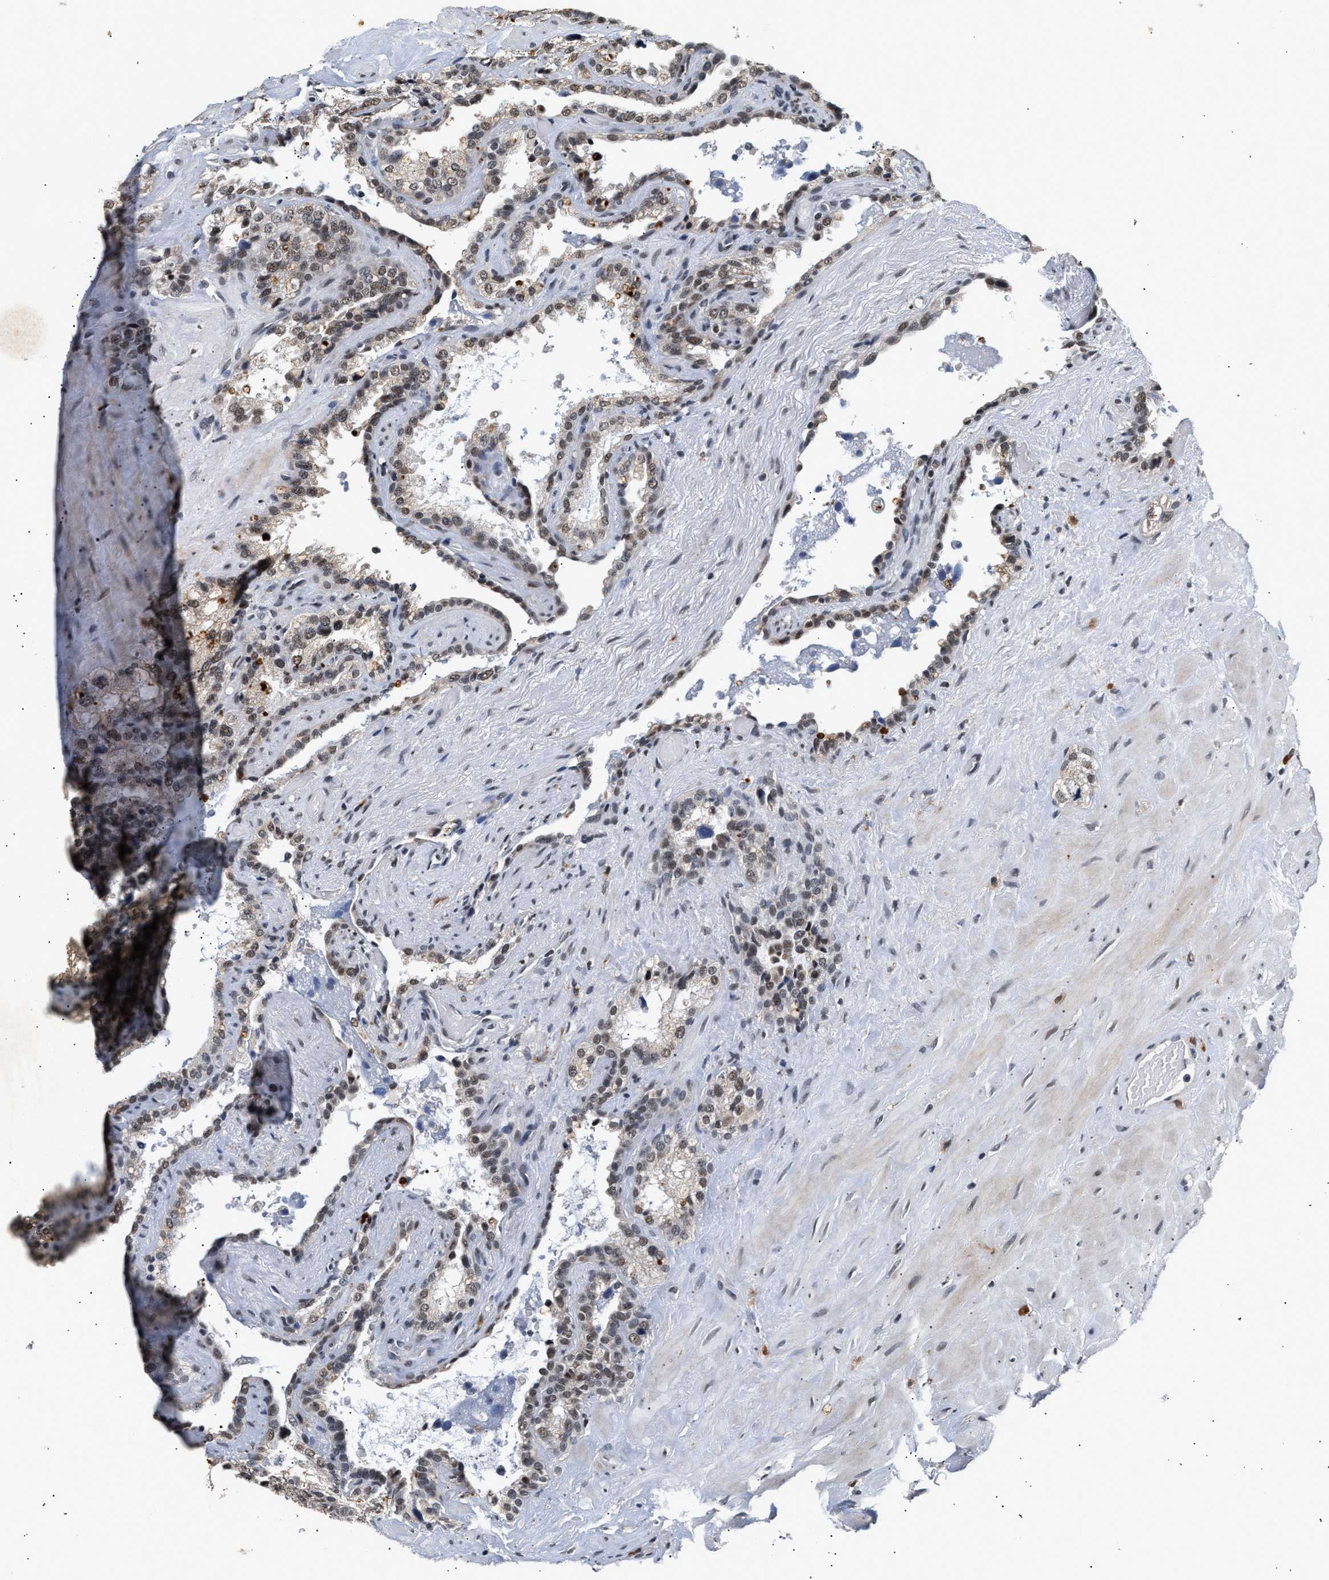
{"staining": {"intensity": "moderate", "quantity": "<25%", "location": "nuclear"}, "tissue": "seminal vesicle", "cell_type": "Glandular cells", "image_type": "normal", "snomed": [{"axis": "morphology", "description": "Normal tissue, NOS"}, {"axis": "topography", "description": "Seminal veicle"}], "caption": "This image shows IHC staining of benign human seminal vesicle, with low moderate nuclear positivity in about <25% of glandular cells.", "gene": "THOC1", "patient": {"sex": "male", "age": 68}}